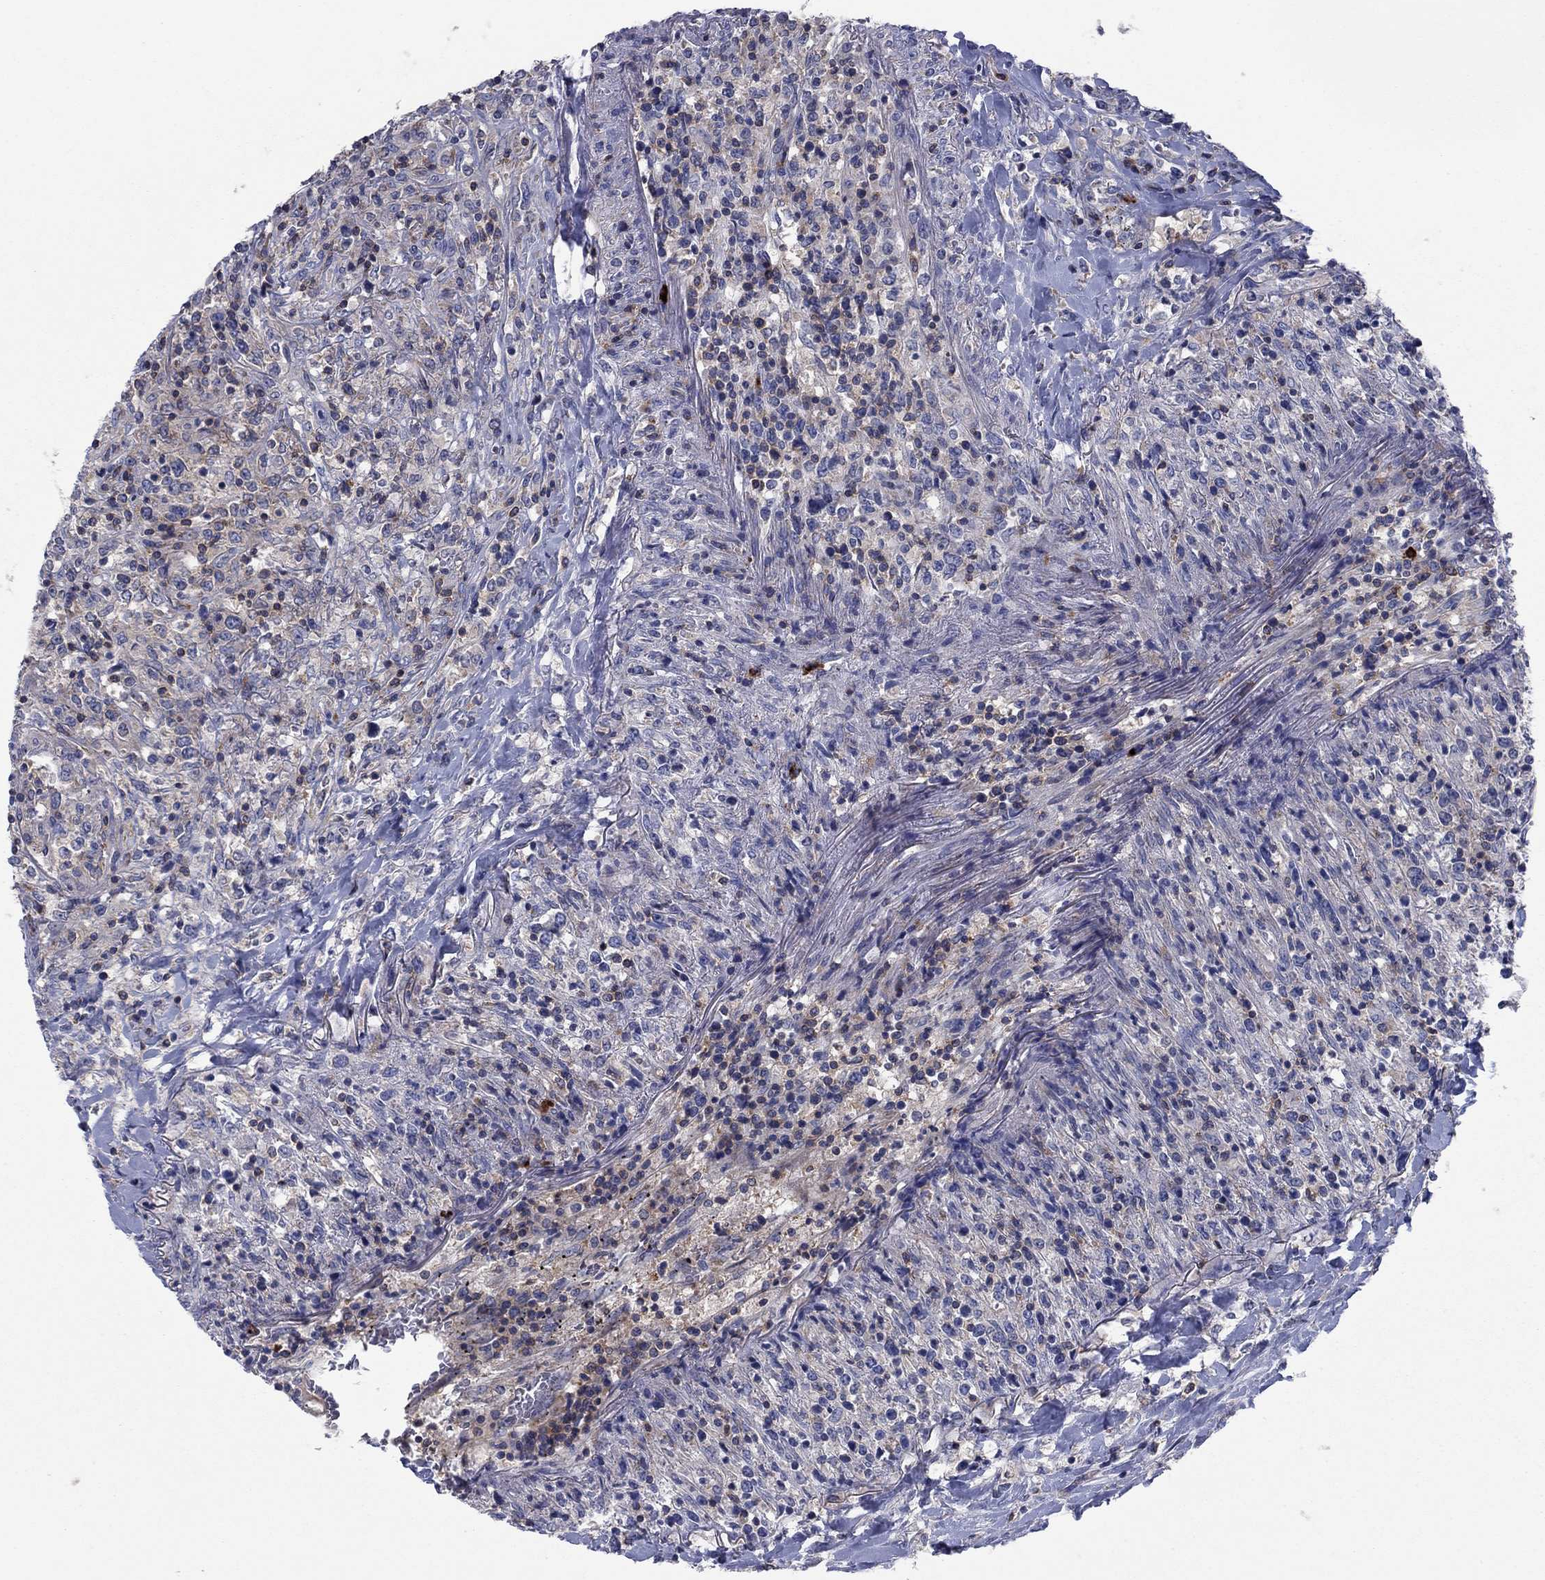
{"staining": {"intensity": "weak", "quantity": "<25%", "location": "cytoplasmic/membranous"}, "tissue": "lymphoma", "cell_type": "Tumor cells", "image_type": "cancer", "snomed": [{"axis": "morphology", "description": "Malignant lymphoma, non-Hodgkin's type, High grade"}, {"axis": "topography", "description": "Lung"}], "caption": "Immunohistochemistry histopathology image of neoplastic tissue: malignant lymphoma, non-Hodgkin's type (high-grade) stained with DAB (3,3'-diaminobenzidine) exhibits no significant protein positivity in tumor cells.", "gene": "PVR", "patient": {"sex": "male", "age": 79}}